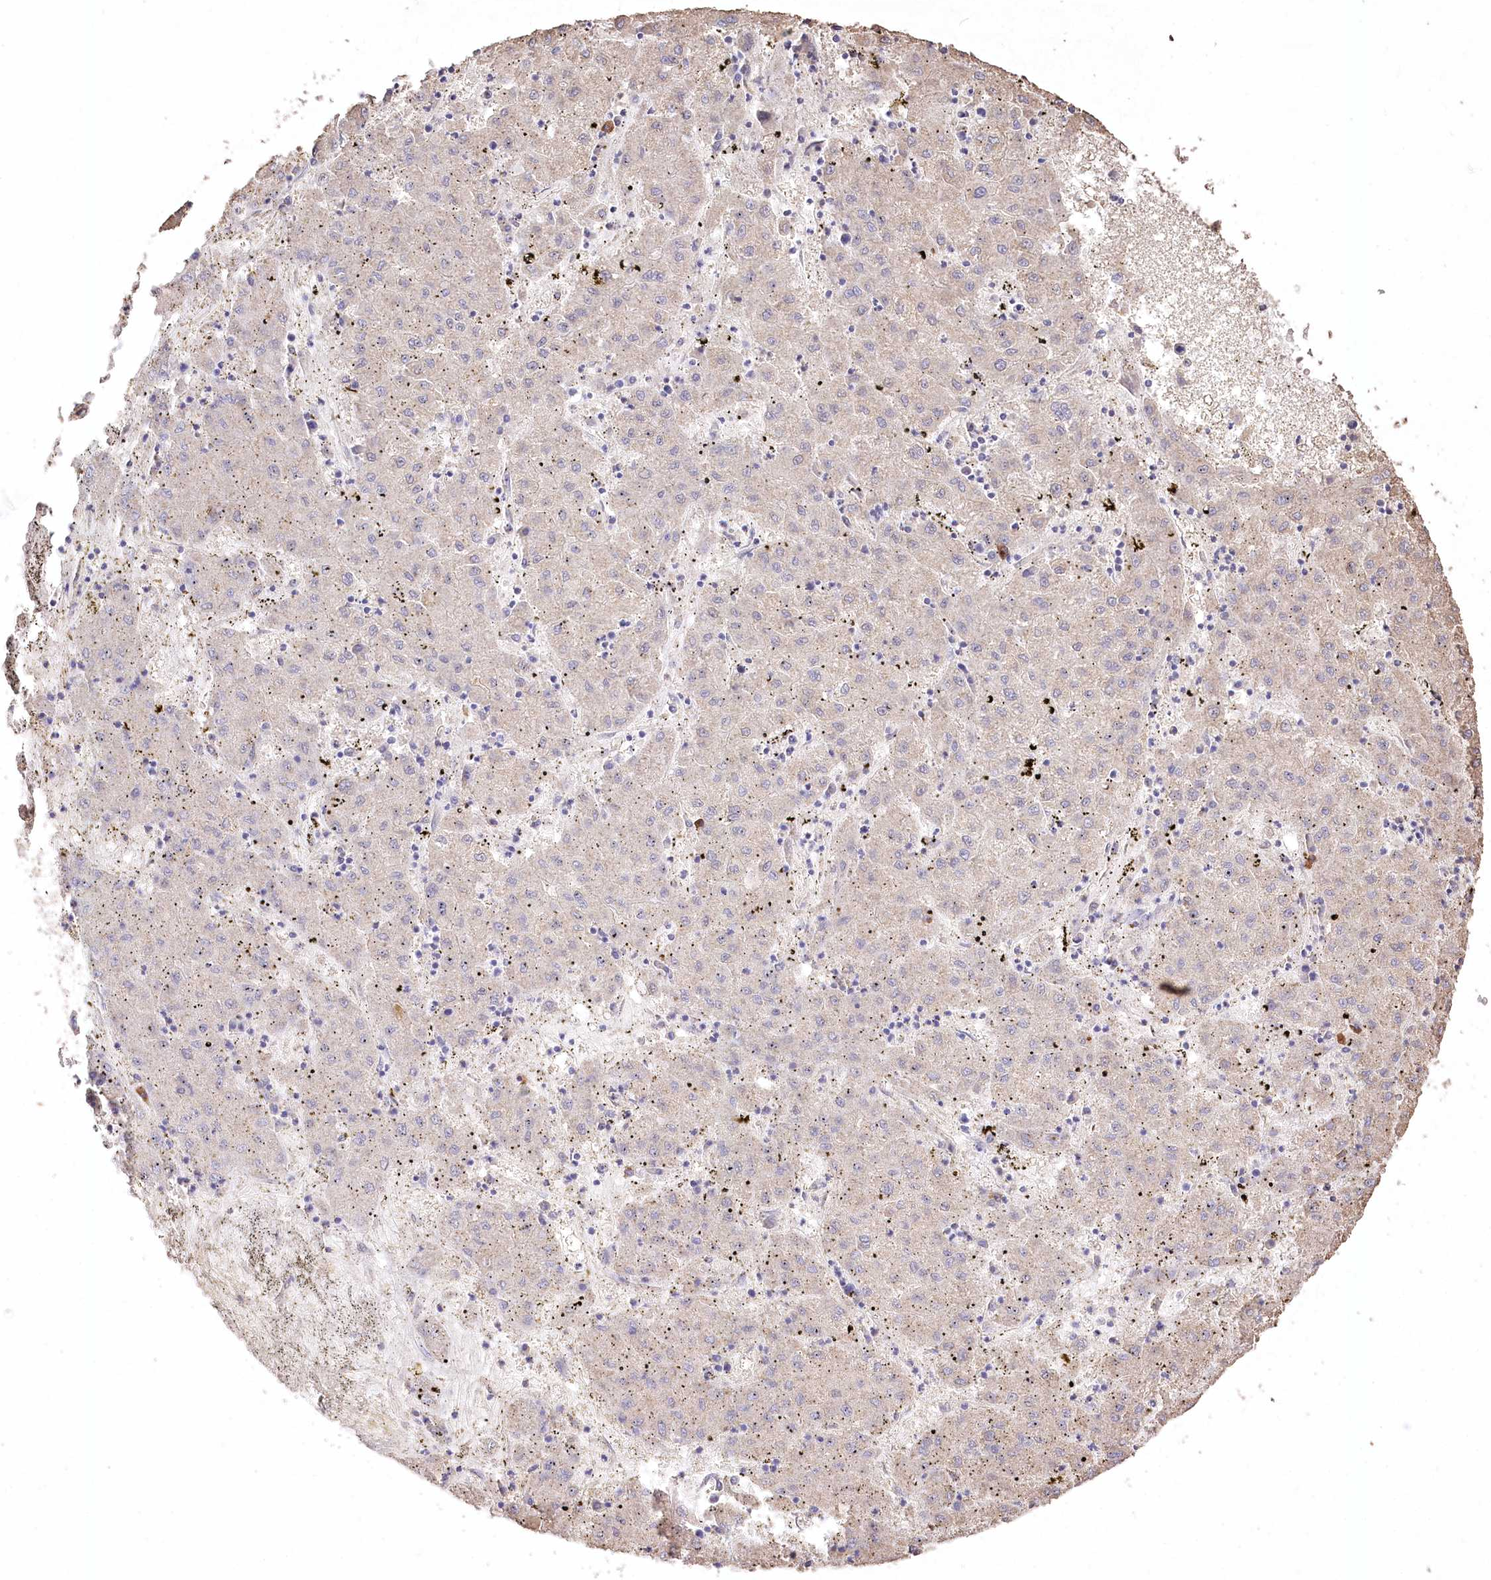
{"staining": {"intensity": "negative", "quantity": "none", "location": "none"}, "tissue": "liver cancer", "cell_type": "Tumor cells", "image_type": "cancer", "snomed": [{"axis": "morphology", "description": "Carcinoma, Hepatocellular, NOS"}, {"axis": "topography", "description": "Liver"}], "caption": "Immunohistochemical staining of hepatocellular carcinoma (liver) demonstrates no significant positivity in tumor cells.", "gene": "IREB2", "patient": {"sex": "male", "age": 72}}